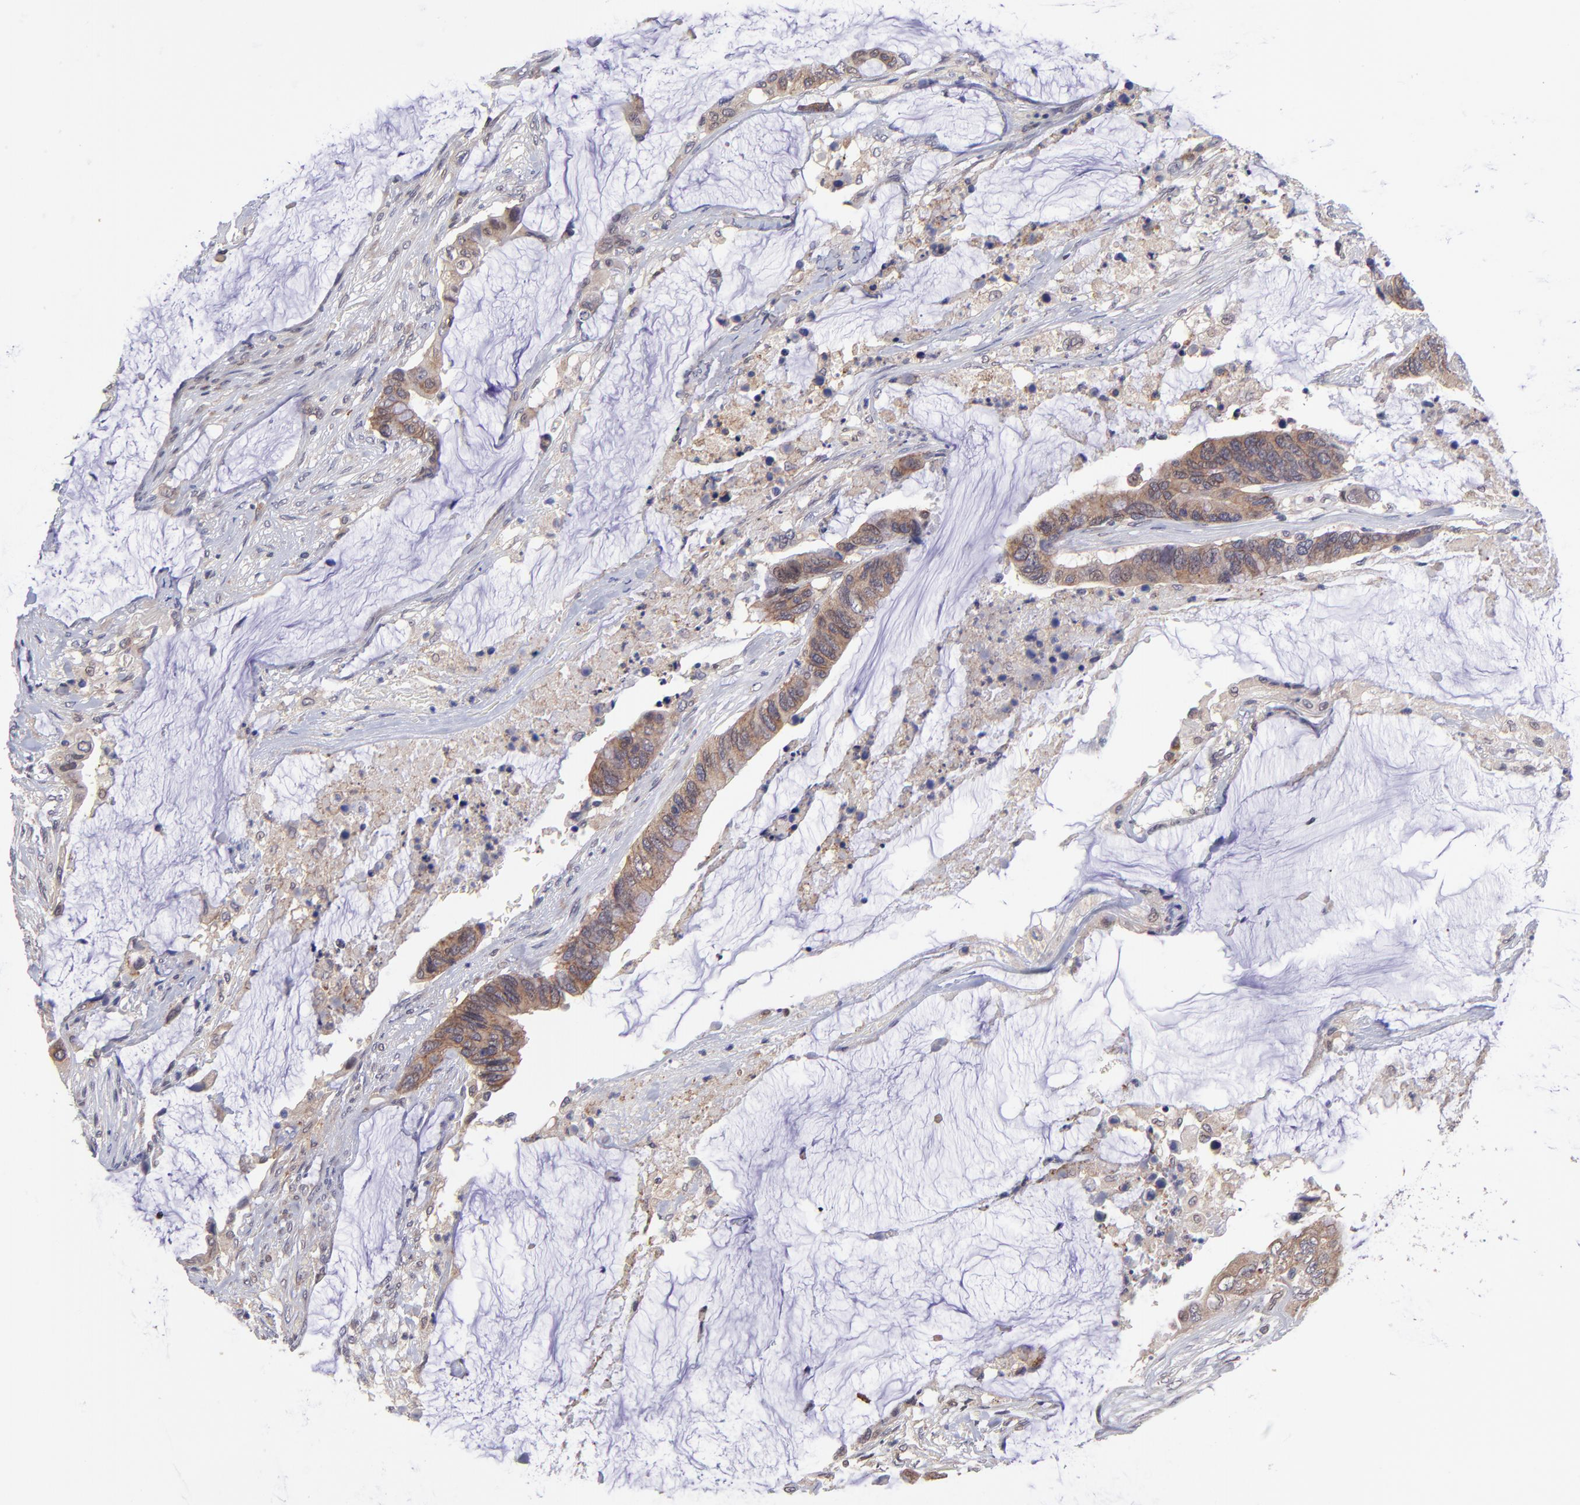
{"staining": {"intensity": "moderate", "quantity": ">75%", "location": "cytoplasmic/membranous"}, "tissue": "colorectal cancer", "cell_type": "Tumor cells", "image_type": "cancer", "snomed": [{"axis": "morphology", "description": "Adenocarcinoma, NOS"}, {"axis": "topography", "description": "Rectum"}], "caption": "Tumor cells reveal medium levels of moderate cytoplasmic/membranous positivity in approximately >75% of cells in adenocarcinoma (colorectal). Nuclei are stained in blue.", "gene": "NSF", "patient": {"sex": "female", "age": 59}}